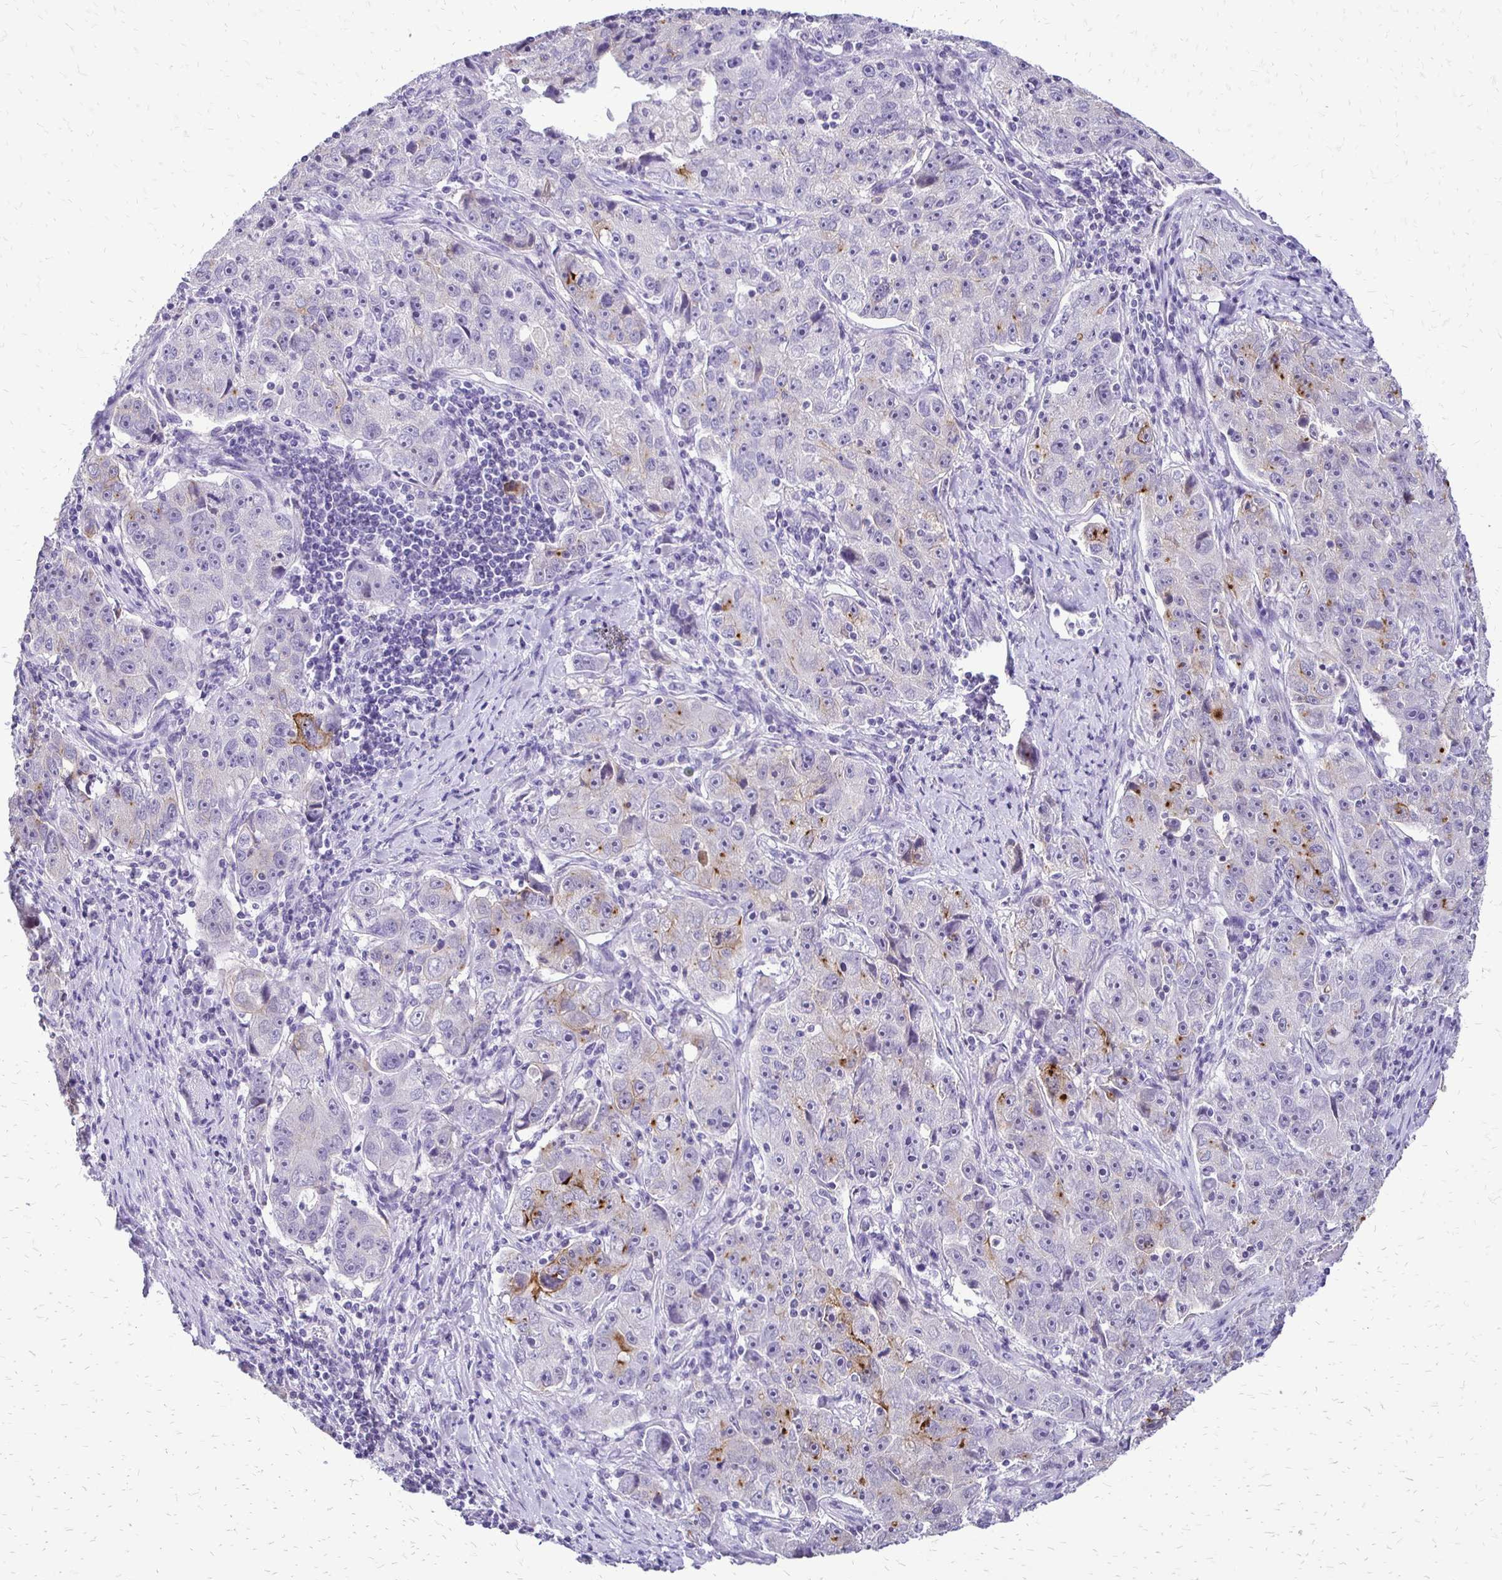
{"staining": {"intensity": "moderate", "quantity": "<25%", "location": "cytoplasmic/membranous"}, "tissue": "lung cancer", "cell_type": "Tumor cells", "image_type": "cancer", "snomed": [{"axis": "morphology", "description": "Normal morphology"}, {"axis": "morphology", "description": "Adenocarcinoma, NOS"}, {"axis": "topography", "description": "Lymph node"}, {"axis": "topography", "description": "Lung"}], "caption": "Protein expression analysis of human lung cancer reveals moderate cytoplasmic/membranous positivity in about <25% of tumor cells.", "gene": "ALPG", "patient": {"sex": "female", "age": 57}}